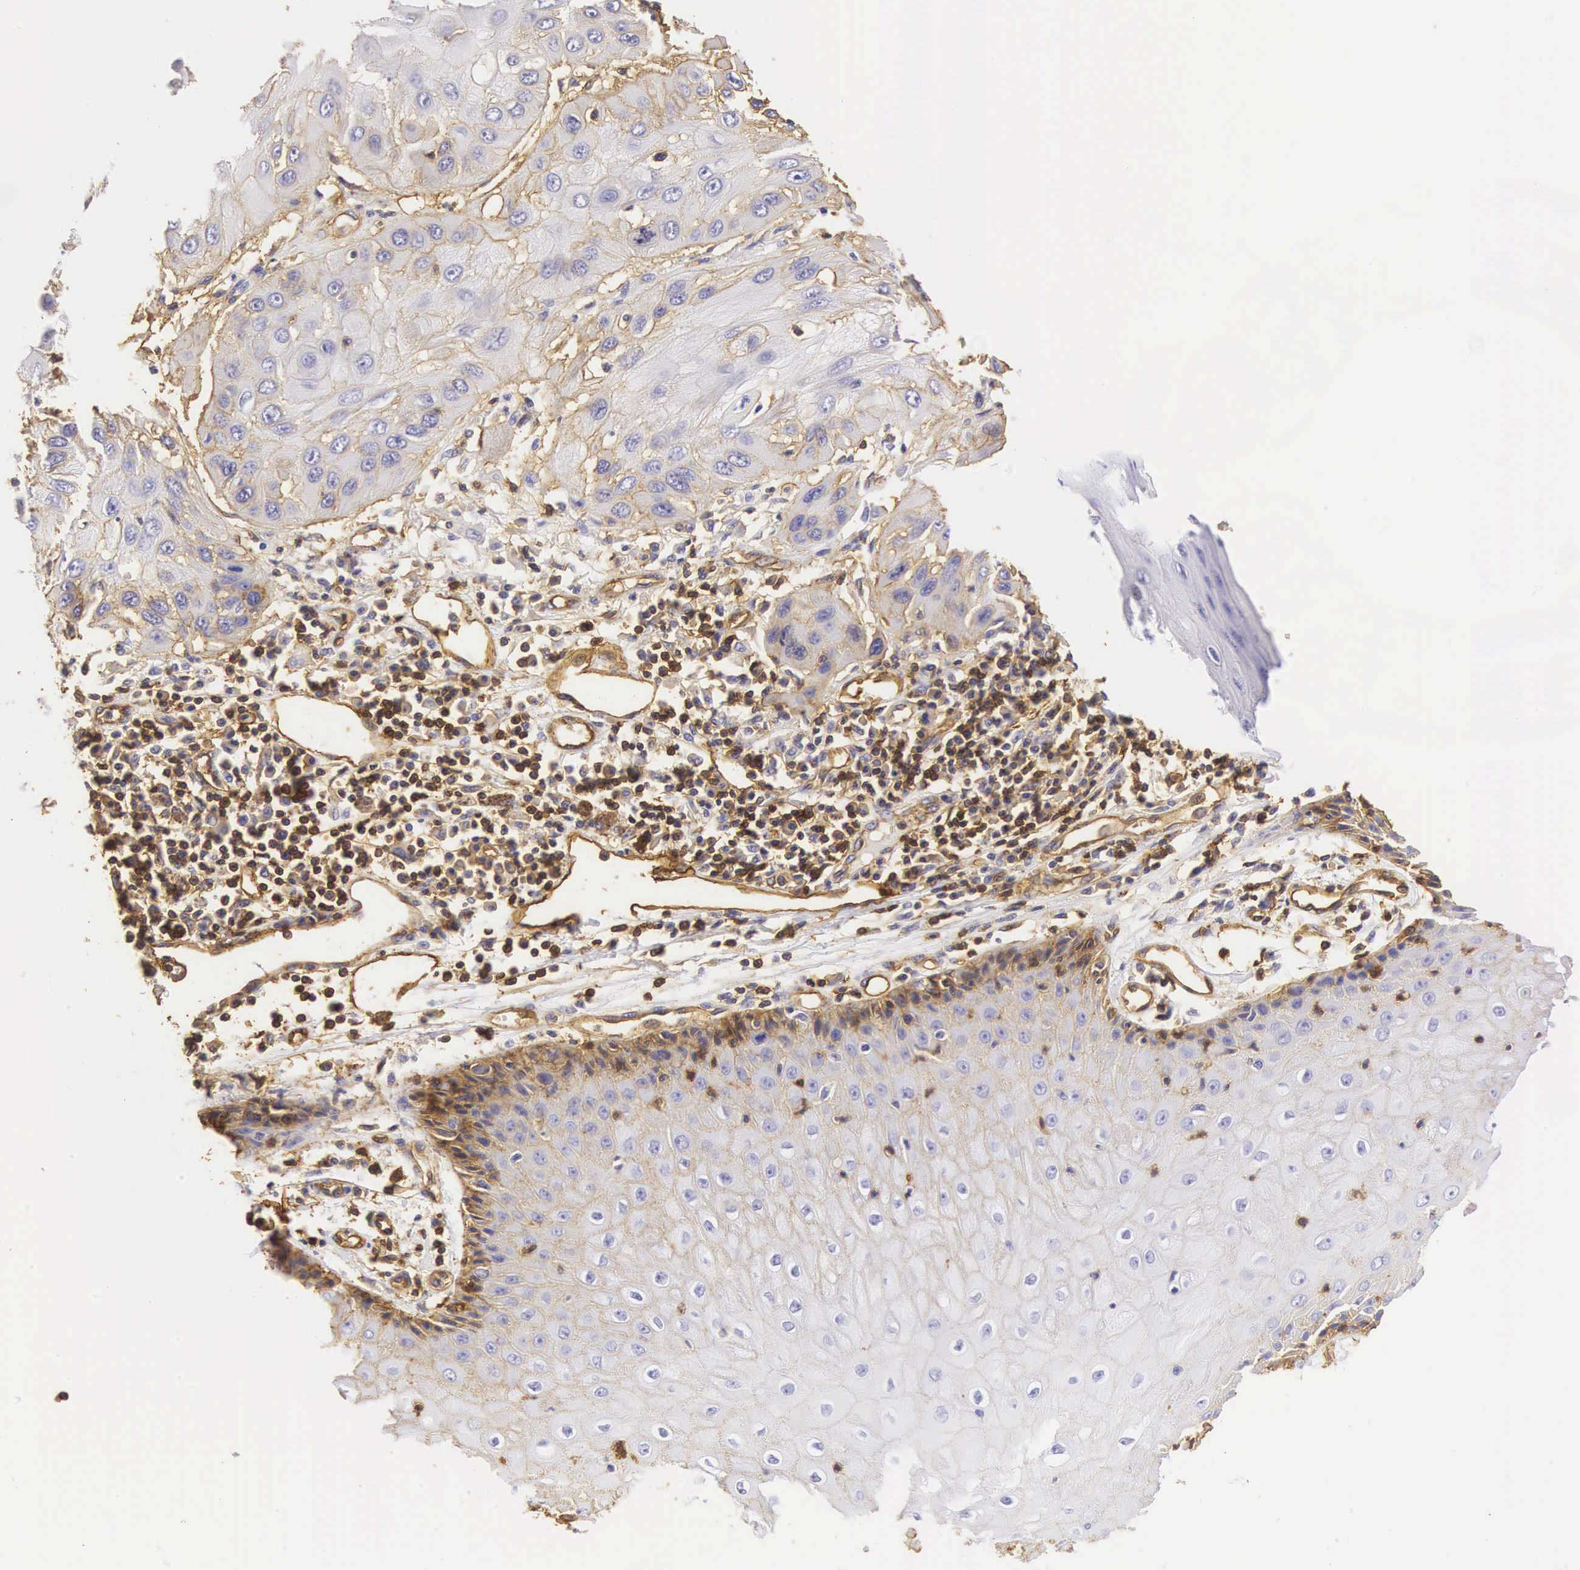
{"staining": {"intensity": "moderate", "quantity": "25%-75%", "location": "cytoplasmic/membranous"}, "tissue": "skin cancer", "cell_type": "Tumor cells", "image_type": "cancer", "snomed": [{"axis": "morphology", "description": "Squamous cell carcinoma, NOS"}, {"axis": "topography", "description": "Skin"}, {"axis": "topography", "description": "Anal"}], "caption": "Approximately 25%-75% of tumor cells in skin squamous cell carcinoma display moderate cytoplasmic/membranous protein staining as visualized by brown immunohistochemical staining.", "gene": "CD99", "patient": {"sex": "male", "age": 61}}